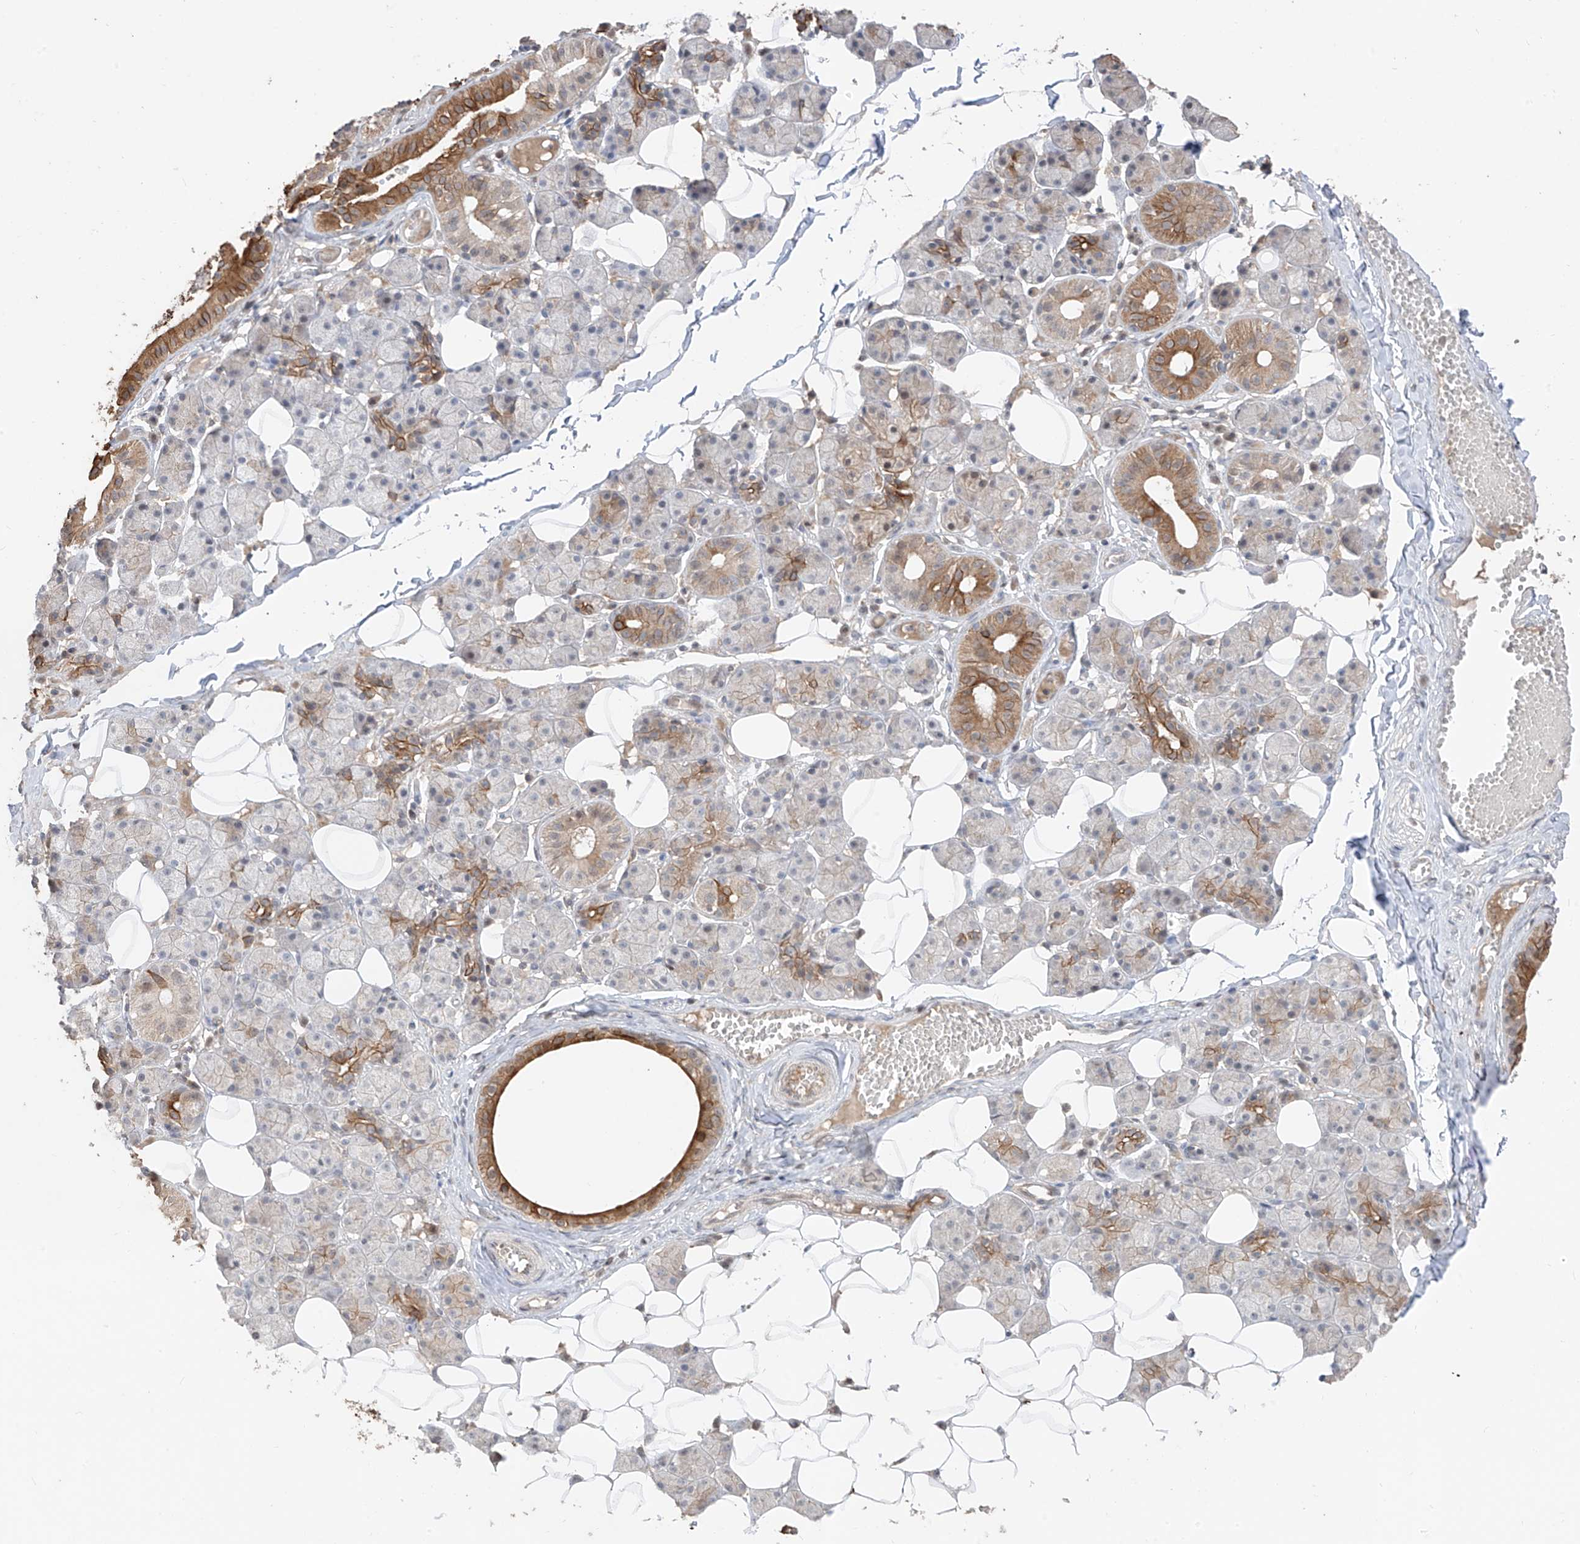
{"staining": {"intensity": "moderate", "quantity": "25%-75%", "location": "cytoplasmic/membranous"}, "tissue": "salivary gland", "cell_type": "Glandular cells", "image_type": "normal", "snomed": [{"axis": "morphology", "description": "Normal tissue, NOS"}, {"axis": "topography", "description": "Salivary gland"}], "caption": "The photomicrograph demonstrates immunohistochemical staining of benign salivary gland. There is moderate cytoplasmic/membranous positivity is seen in approximately 25%-75% of glandular cells. (DAB (3,3'-diaminobenzidine) IHC with brightfield microscopy, high magnification).", "gene": "COLGALT2", "patient": {"sex": "female", "age": 33}}